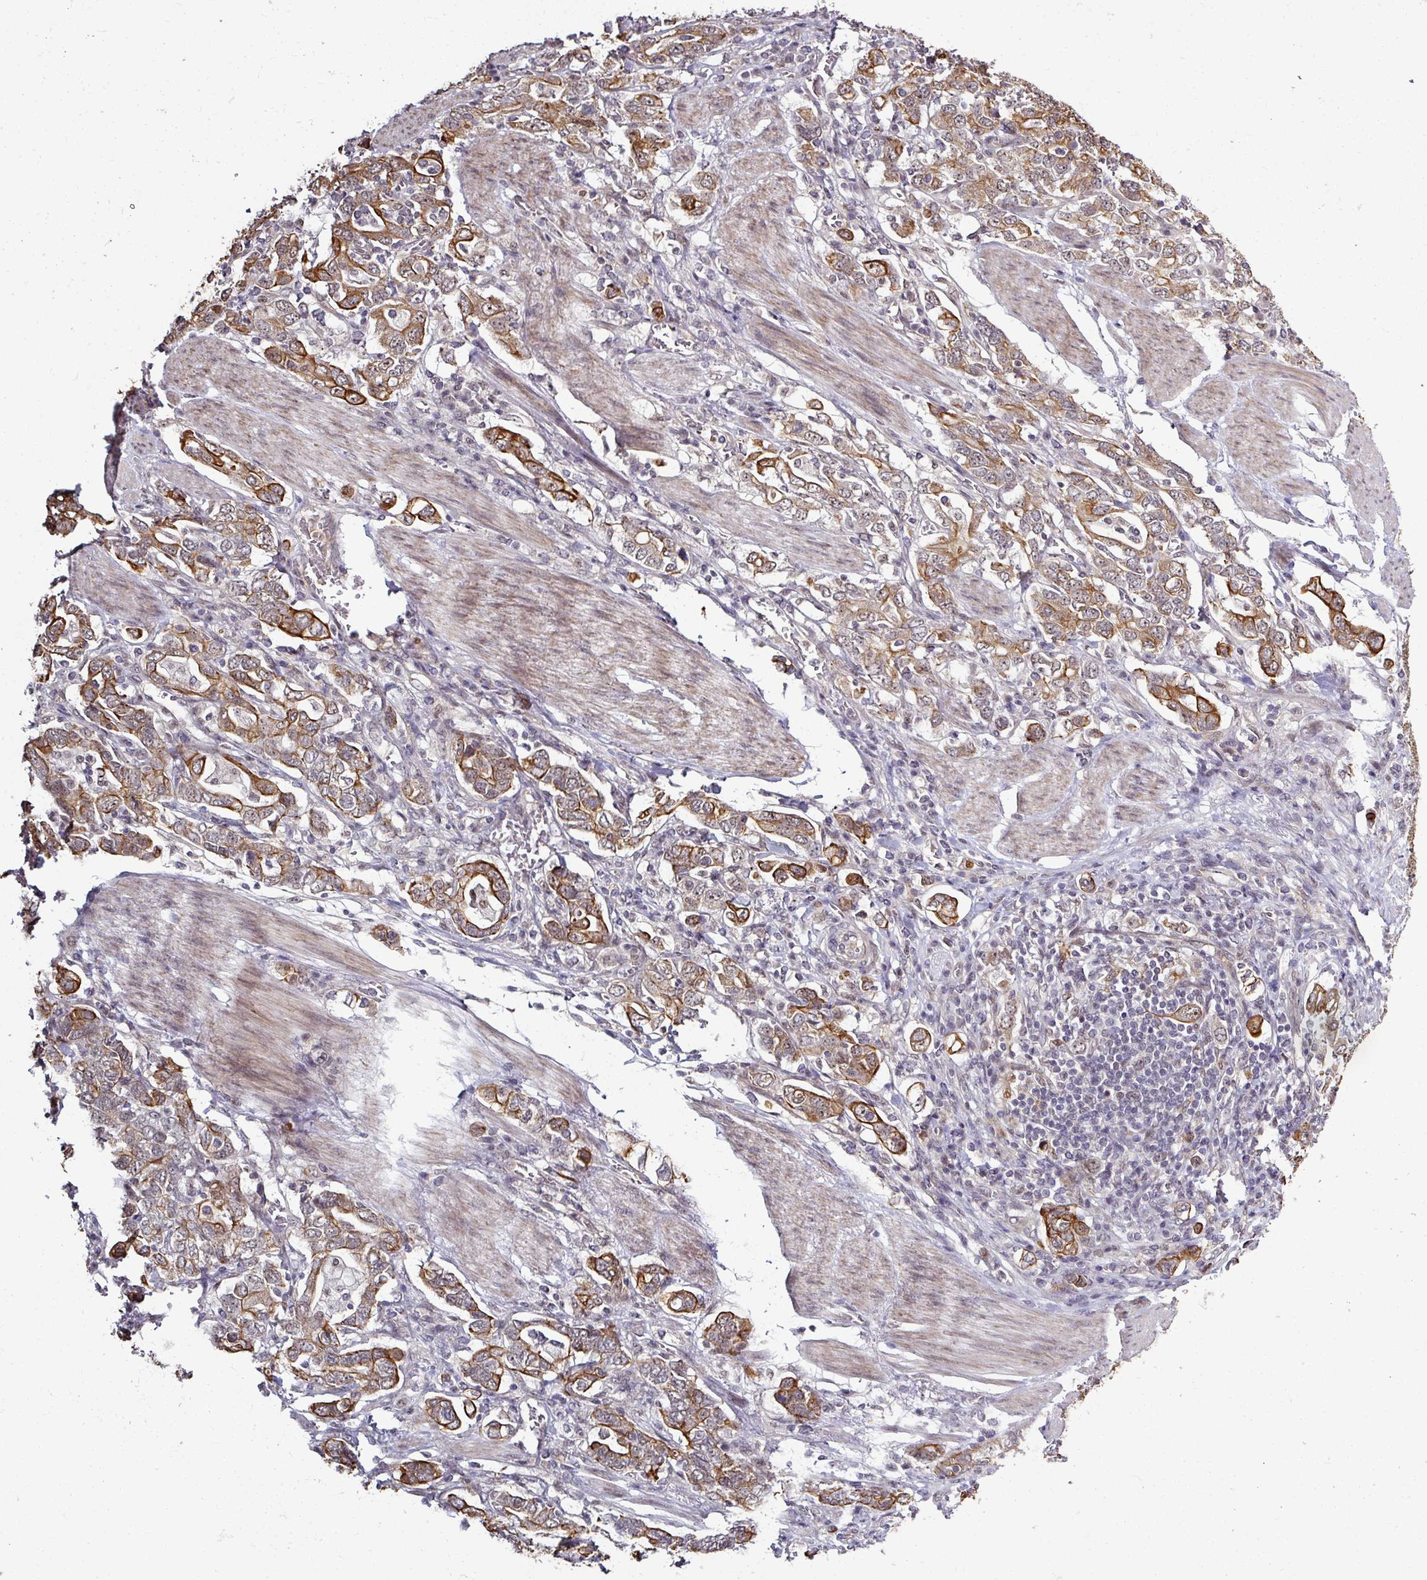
{"staining": {"intensity": "strong", "quantity": "25%-75%", "location": "cytoplasmic/membranous"}, "tissue": "stomach cancer", "cell_type": "Tumor cells", "image_type": "cancer", "snomed": [{"axis": "morphology", "description": "Adenocarcinoma, NOS"}, {"axis": "topography", "description": "Stomach, upper"}, {"axis": "topography", "description": "Stomach"}], "caption": "Stomach adenocarcinoma was stained to show a protein in brown. There is high levels of strong cytoplasmic/membranous positivity in about 25%-75% of tumor cells.", "gene": "GTF2H3", "patient": {"sex": "male", "age": 62}}